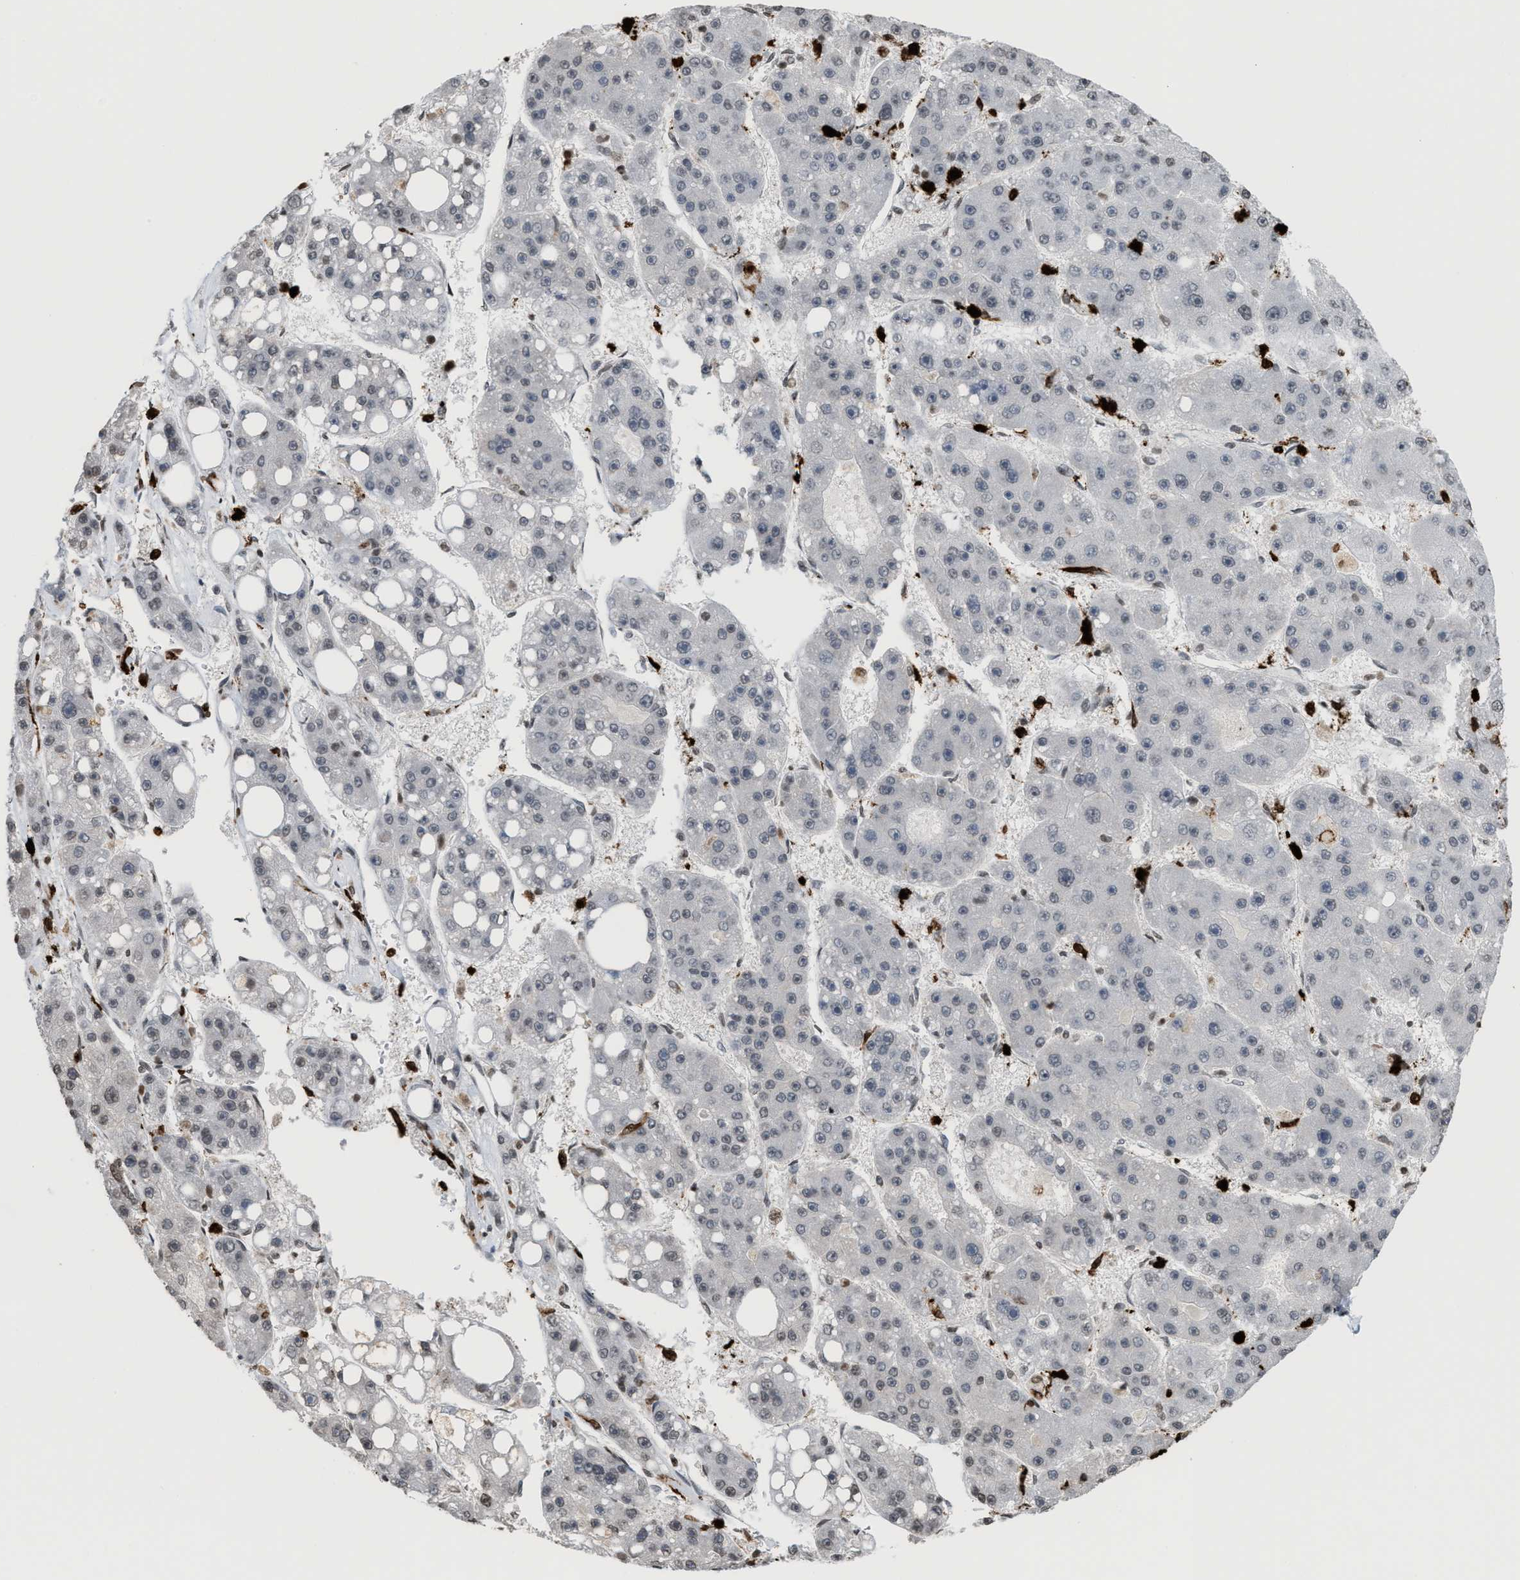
{"staining": {"intensity": "negative", "quantity": "none", "location": "none"}, "tissue": "liver cancer", "cell_type": "Tumor cells", "image_type": "cancer", "snomed": [{"axis": "morphology", "description": "Carcinoma, Hepatocellular, NOS"}, {"axis": "topography", "description": "Liver"}], "caption": "IHC histopathology image of neoplastic tissue: liver hepatocellular carcinoma stained with DAB reveals no significant protein expression in tumor cells.", "gene": "PRUNE2", "patient": {"sex": "female", "age": 61}}